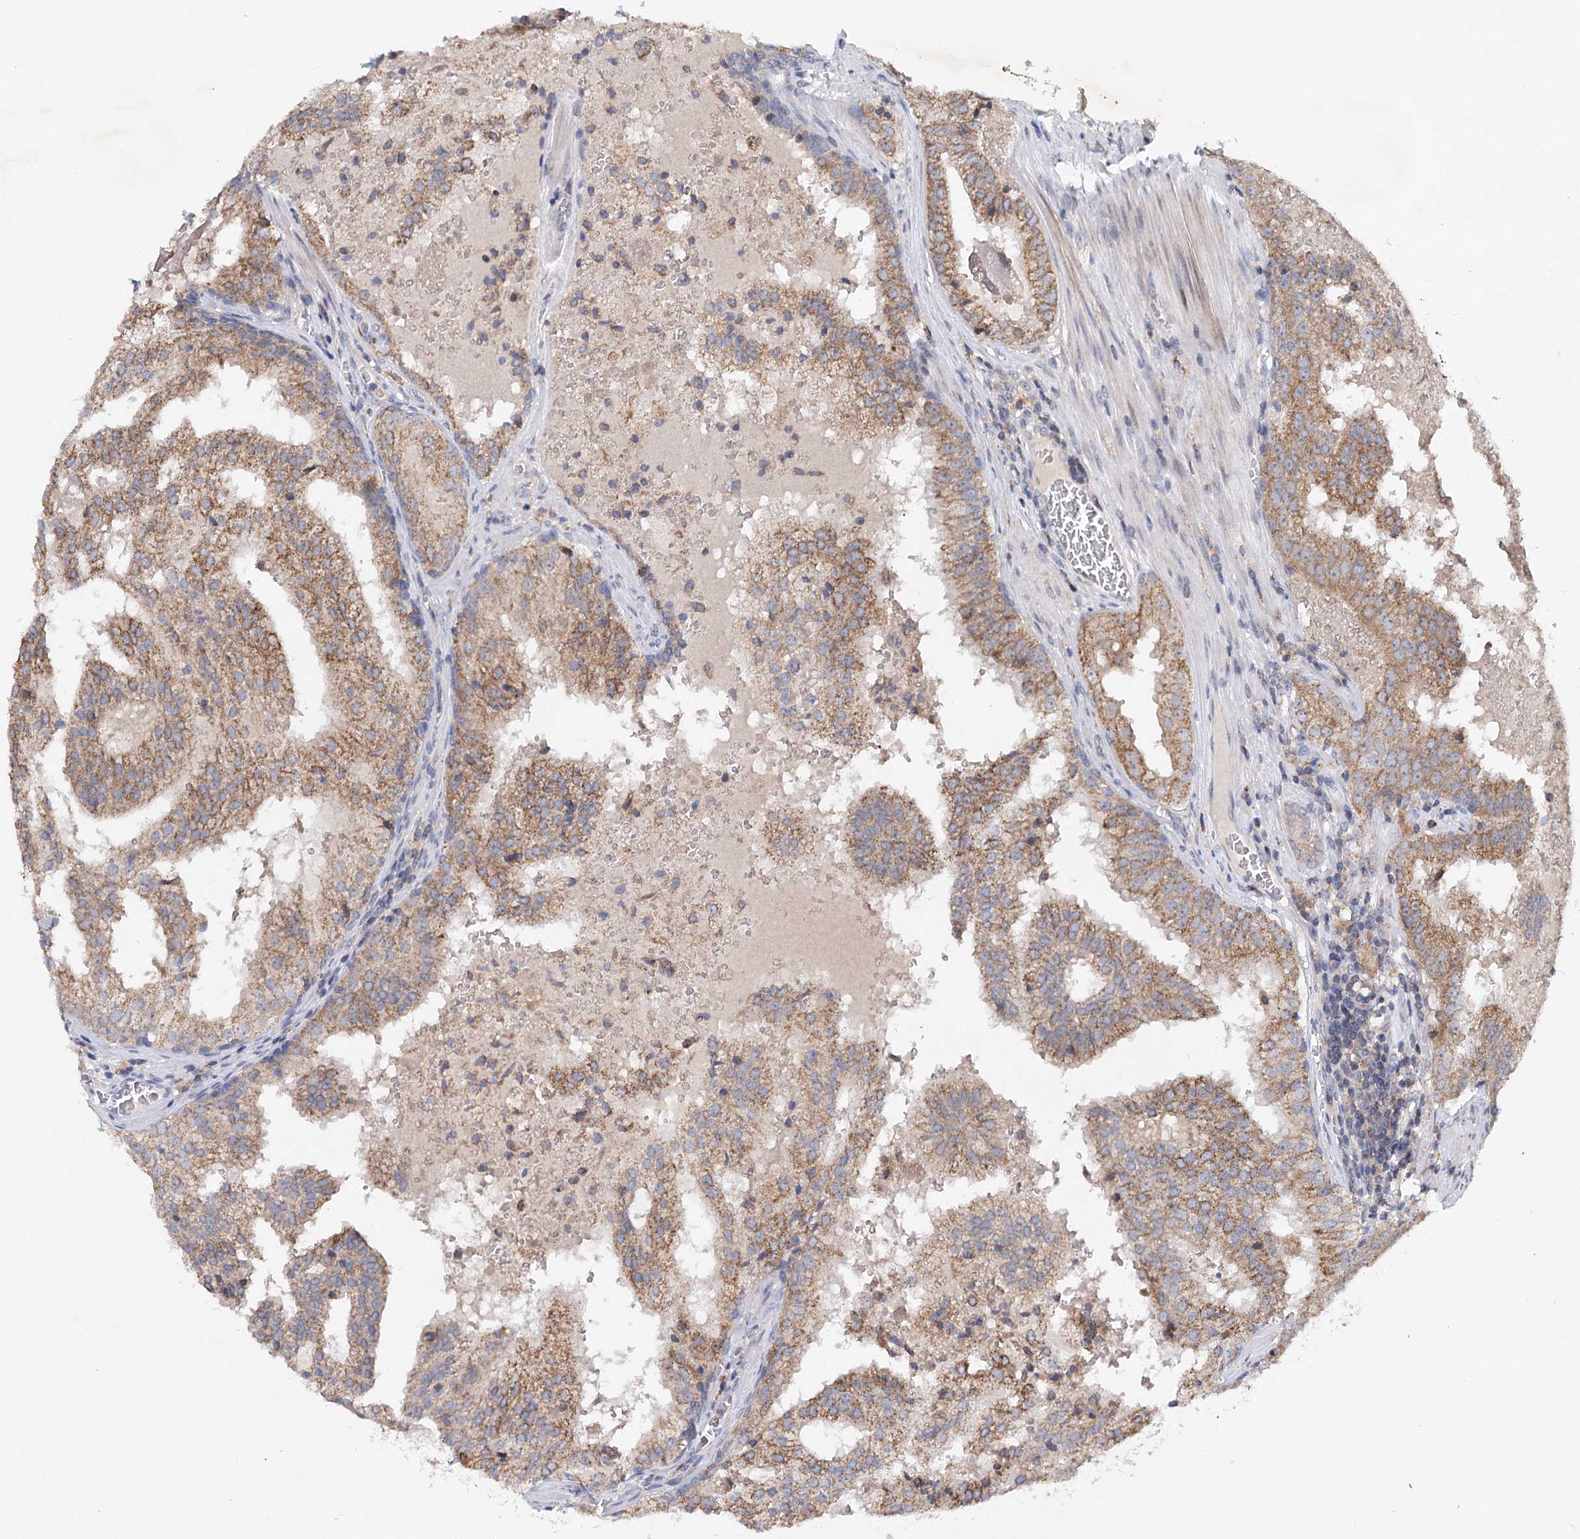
{"staining": {"intensity": "moderate", "quantity": ">75%", "location": "cytoplasmic/membranous"}, "tissue": "prostate cancer", "cell_type": "Tumor cells", "image_type": "cancer", "snomed": [{"axis": "morphology", "description": "Adenocarcinoma, High grade"}, {"axis": "topography", "description": "Prostate"}], "caption": "Immunohistochemical staining of human prostate adenocarcinoma (high-grade) displays medium levels of moderate cytoplasmic/membranous expression in about >75% of tumor cells.", "gene": "CFAP46", "patient": {"sex": "male", "age": 68}}